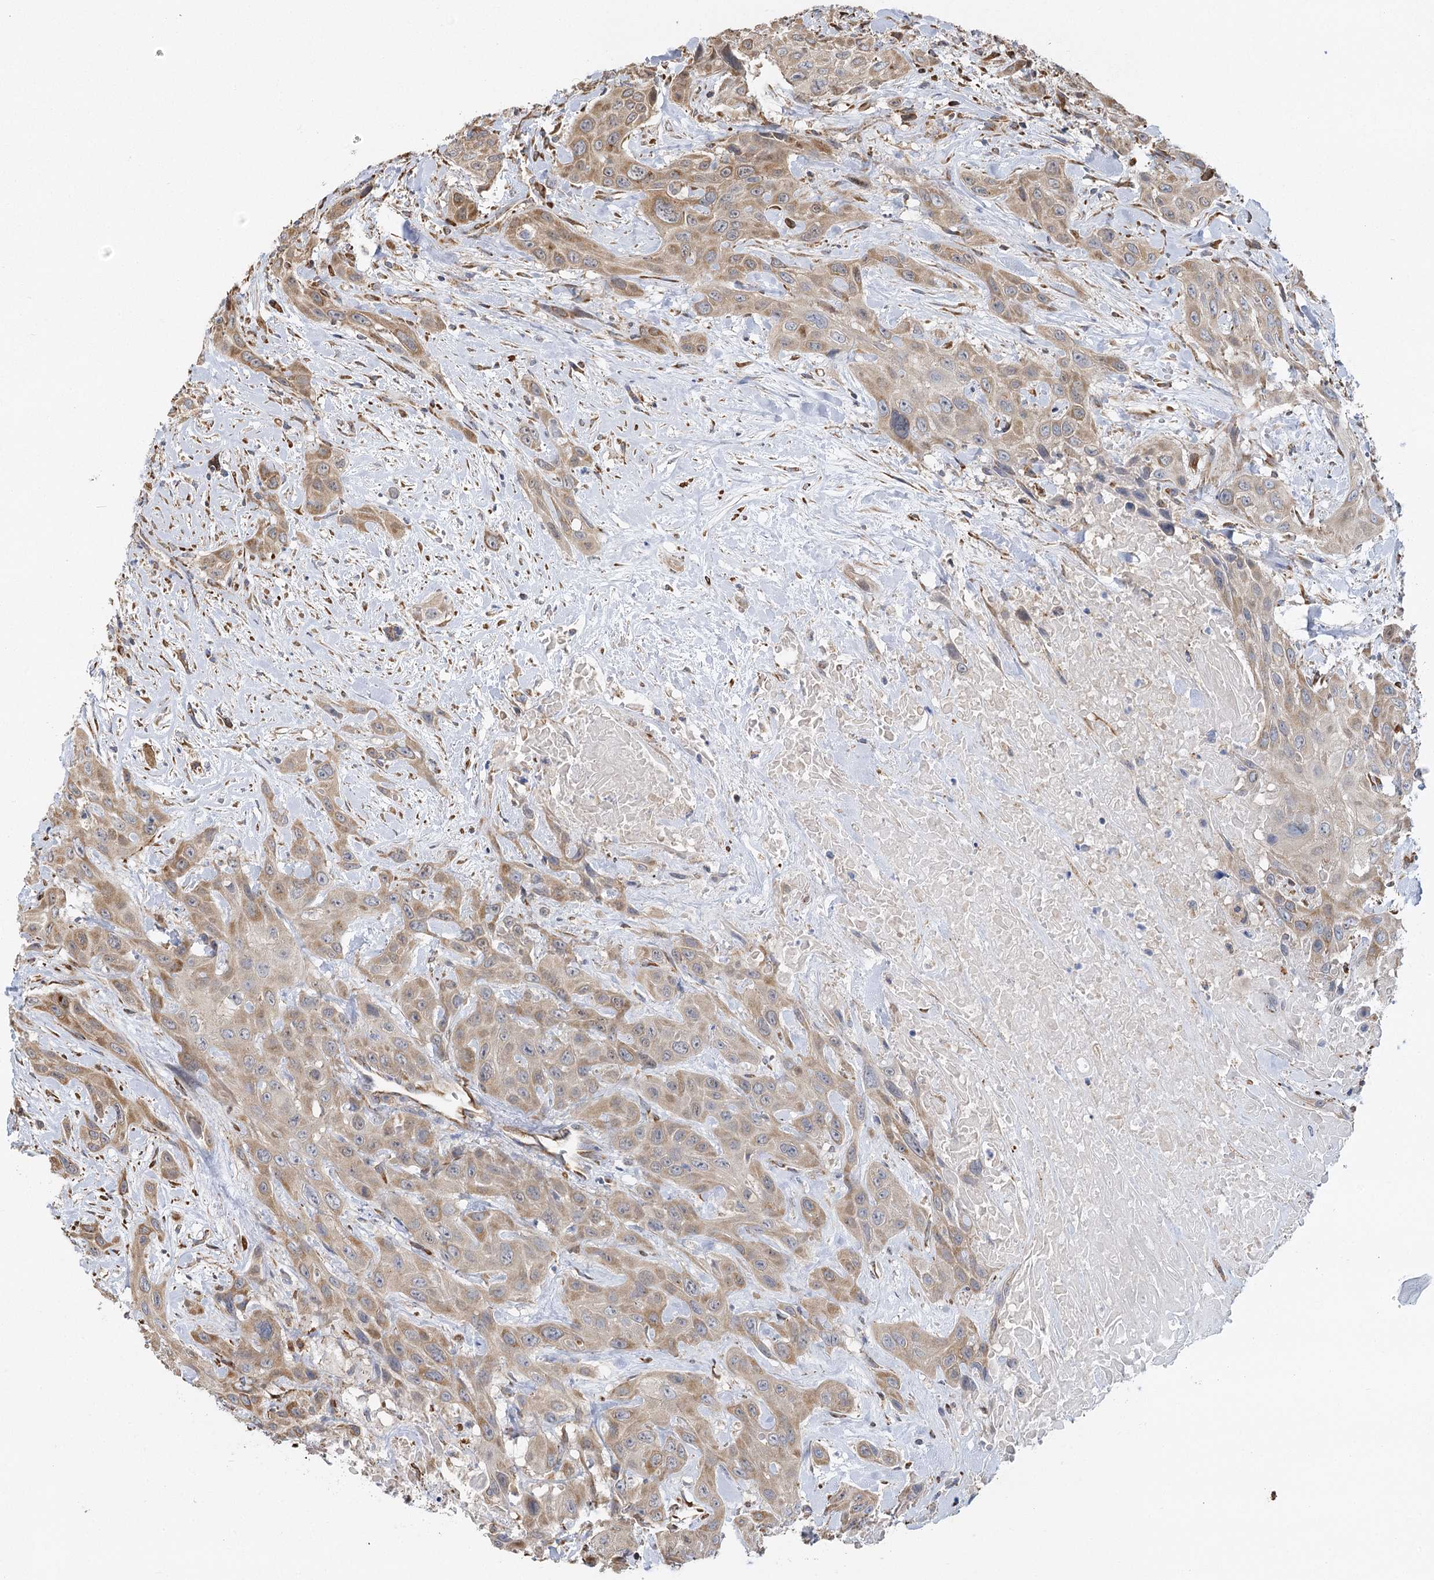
{"staining": {"intensity": "weak", "quantity": "25%-75%", "location": "cytoplasmic/membranous"}, "tissue": "head and neck cancer", "cell_type": "Tumor cells", "image_type": "cancer", "snomed": [{"axis": "morphology", "description": "Squamous cell carcinoma, NOS"}, {"axis": "topography", "description": "Head-Neck"}], "caption": "A brown stain labels weak cytoplasmic/membranous expression of a protein in squamous cell carcinoma (head and neck) tumor cells. Immunohistochemistry stains the protein of interest in brown and the nuclei are stained blue.", "gene": "IL11RA", "patient": {"sex": "male", "age": 81}}